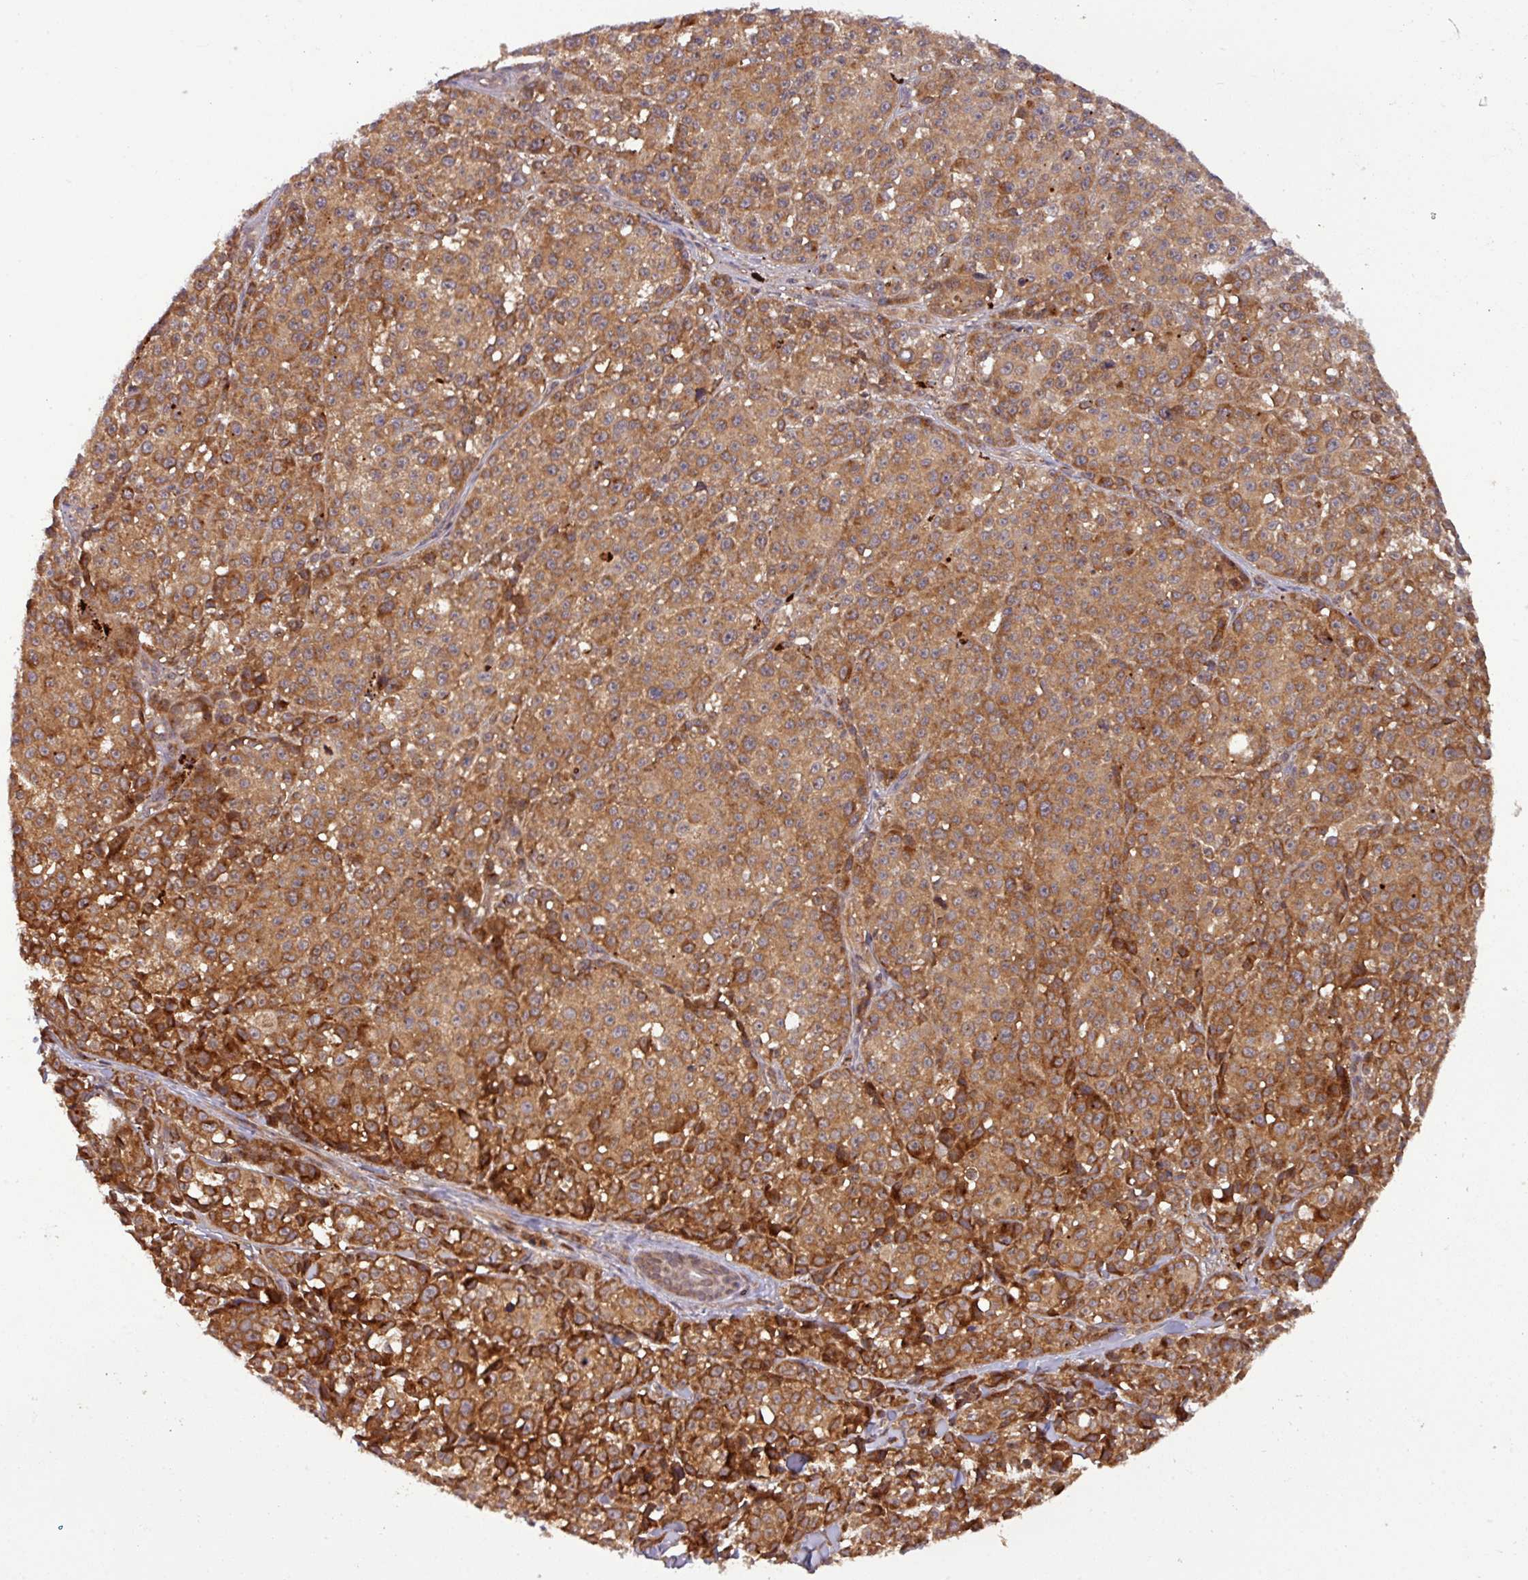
{"staining": {"intensity": "moderate", "quantity": ">75%", "location": "cytoplasmic/membranous"}, "tissue": "melanoma", "cell_type": "Tumor cells", "image_type": "cancer", "snomed": [{"axis": "morphology", "description": "Malignant melanoma, NOS"}, {"axis": "topography", "description": "Skin"}], "caption": "Immunohistochemistry of human malignant melanoma displays medium levels of moderate cytoplasmic/membranous staining in approximately >75% of tumor cells. The staining is performed using DAB (3,3'-diaminobenzidine) brown chromogen to label protein expression. The nuclei are counter-stained blue using hematoxylin.", "gene": "PUS1", "patient": {"sex": "female", "age": 35}}